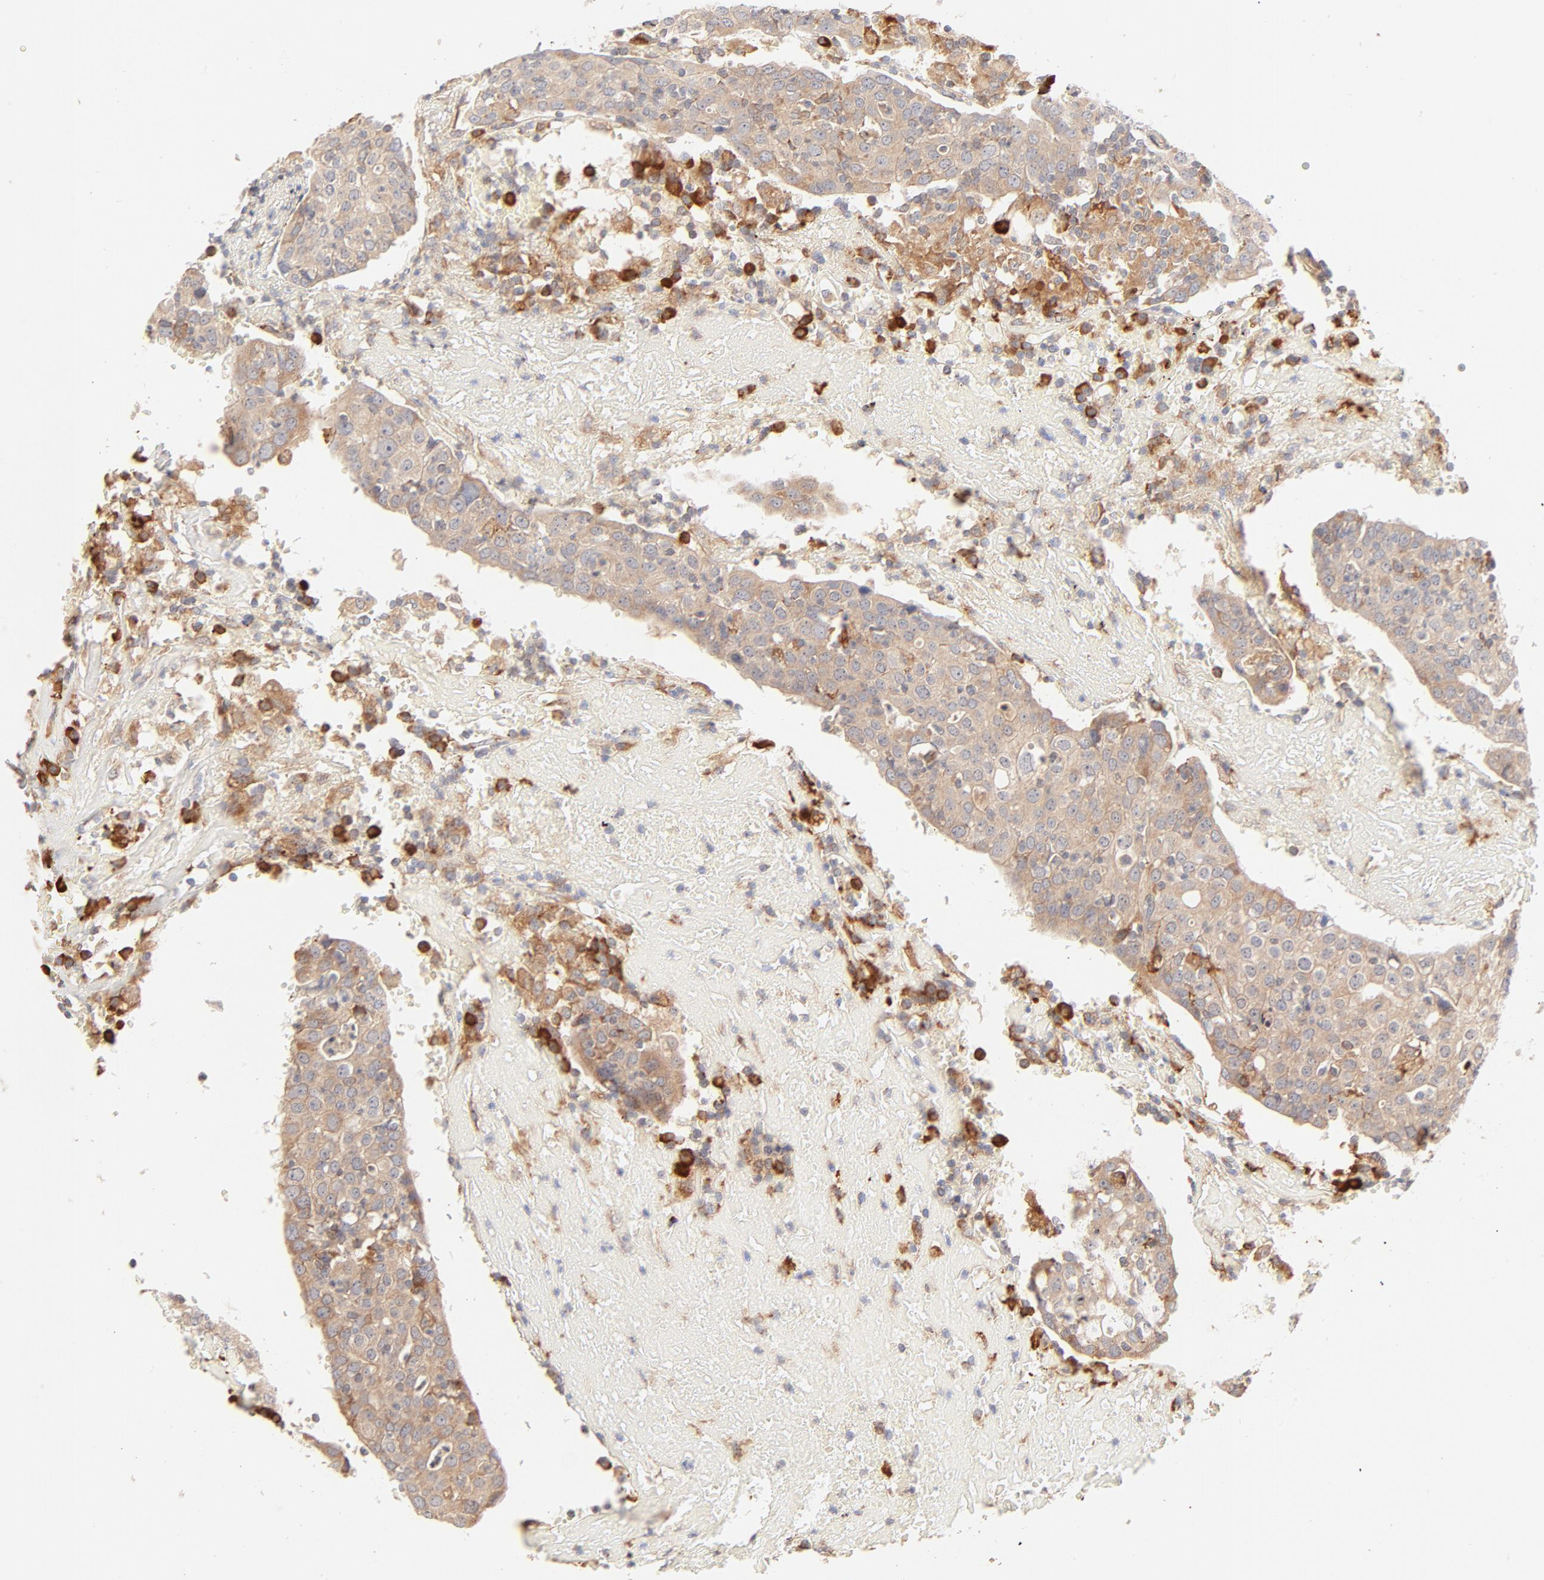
{"staining": {"intensity": "moderate", "quantity": ">75%", "location": "cytoplasmic/membranous"}, "tissue": "head and neck cancer", "cell_type": "Tumor cells", "image_type": "cancer", "snomed": [{"axis": "morphology", "description": "Adenocarcinoma, NOS"}, {"axis": "topography", "description": "Salivary gland"}, {"axis": "topography", "description": "Head-Neck"}], "caption": "This micrograph demonstrates immunohistochemistry staining of head and neck adenocarcinoma, with medium moderate cytoplasmic/membranous staining in approximately >75% of tumor cells.", "gene": "PARP12", "patient": {"sex": "female", "age": 65}}